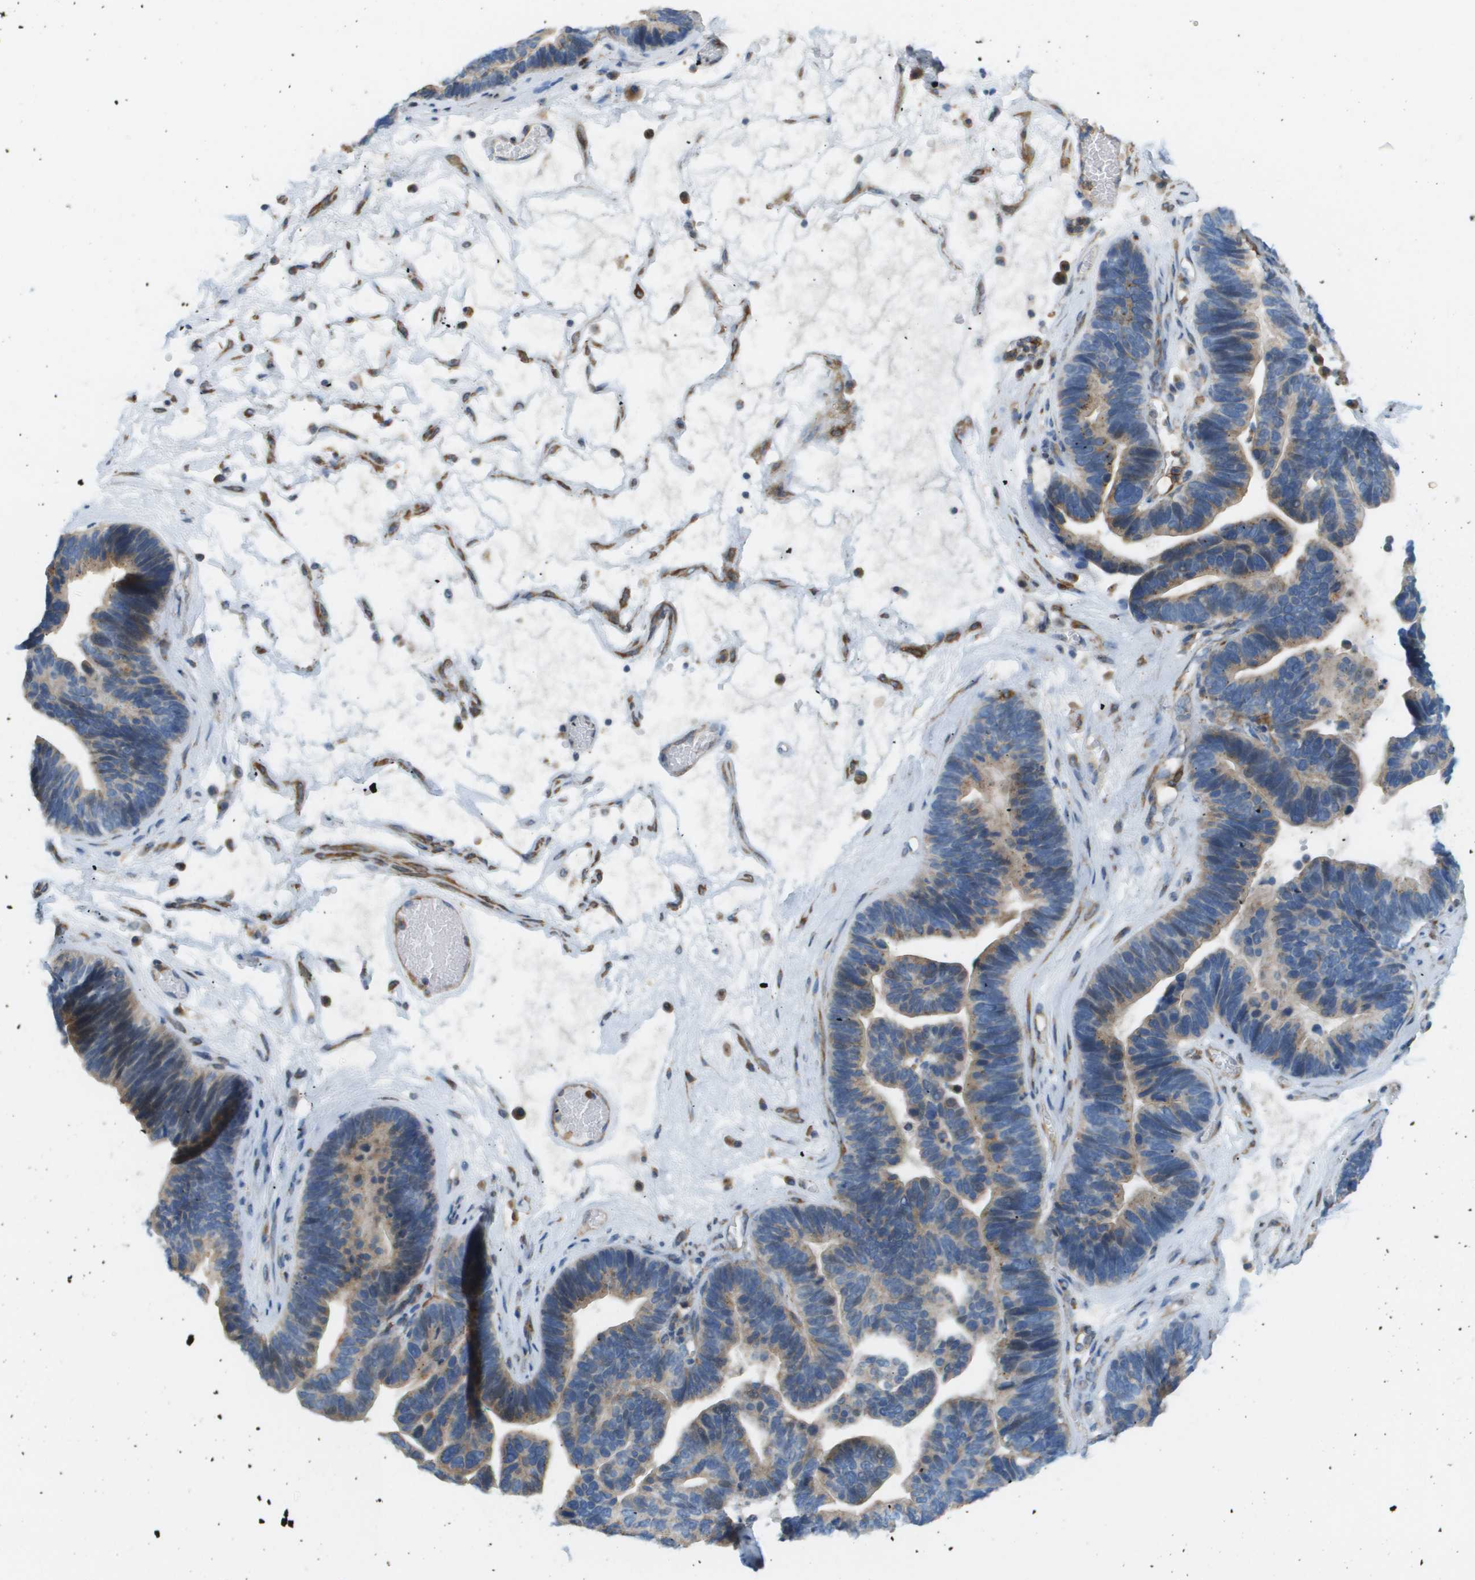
{"staining": {"intensity": "weak", "quantity": ">75%", "location": "cytoplasmic/membranous"}, "tissue": "ovarian cancer", "cell_type": "Tumor cells", "image_type": "cancer", "snomed": [{"axis": "morphology", "description": "Cystadenocarcinoma, serous, NOS"}, {"axis": "topography", "description": "Ovary"}], "caption": "A low amount of weak cytoplasmic/membranous staining is identified in about >75% of tumor cells in ovarian cancer tissue. The protein of interest is stained brown, and the nuclei are stained in blue (DAB (3,3'-diaminobenzidine) IHC with brightfield microscopy, high magnification).", "gene": "MYH11", "patient": {"sex": "female", "age": 56}}